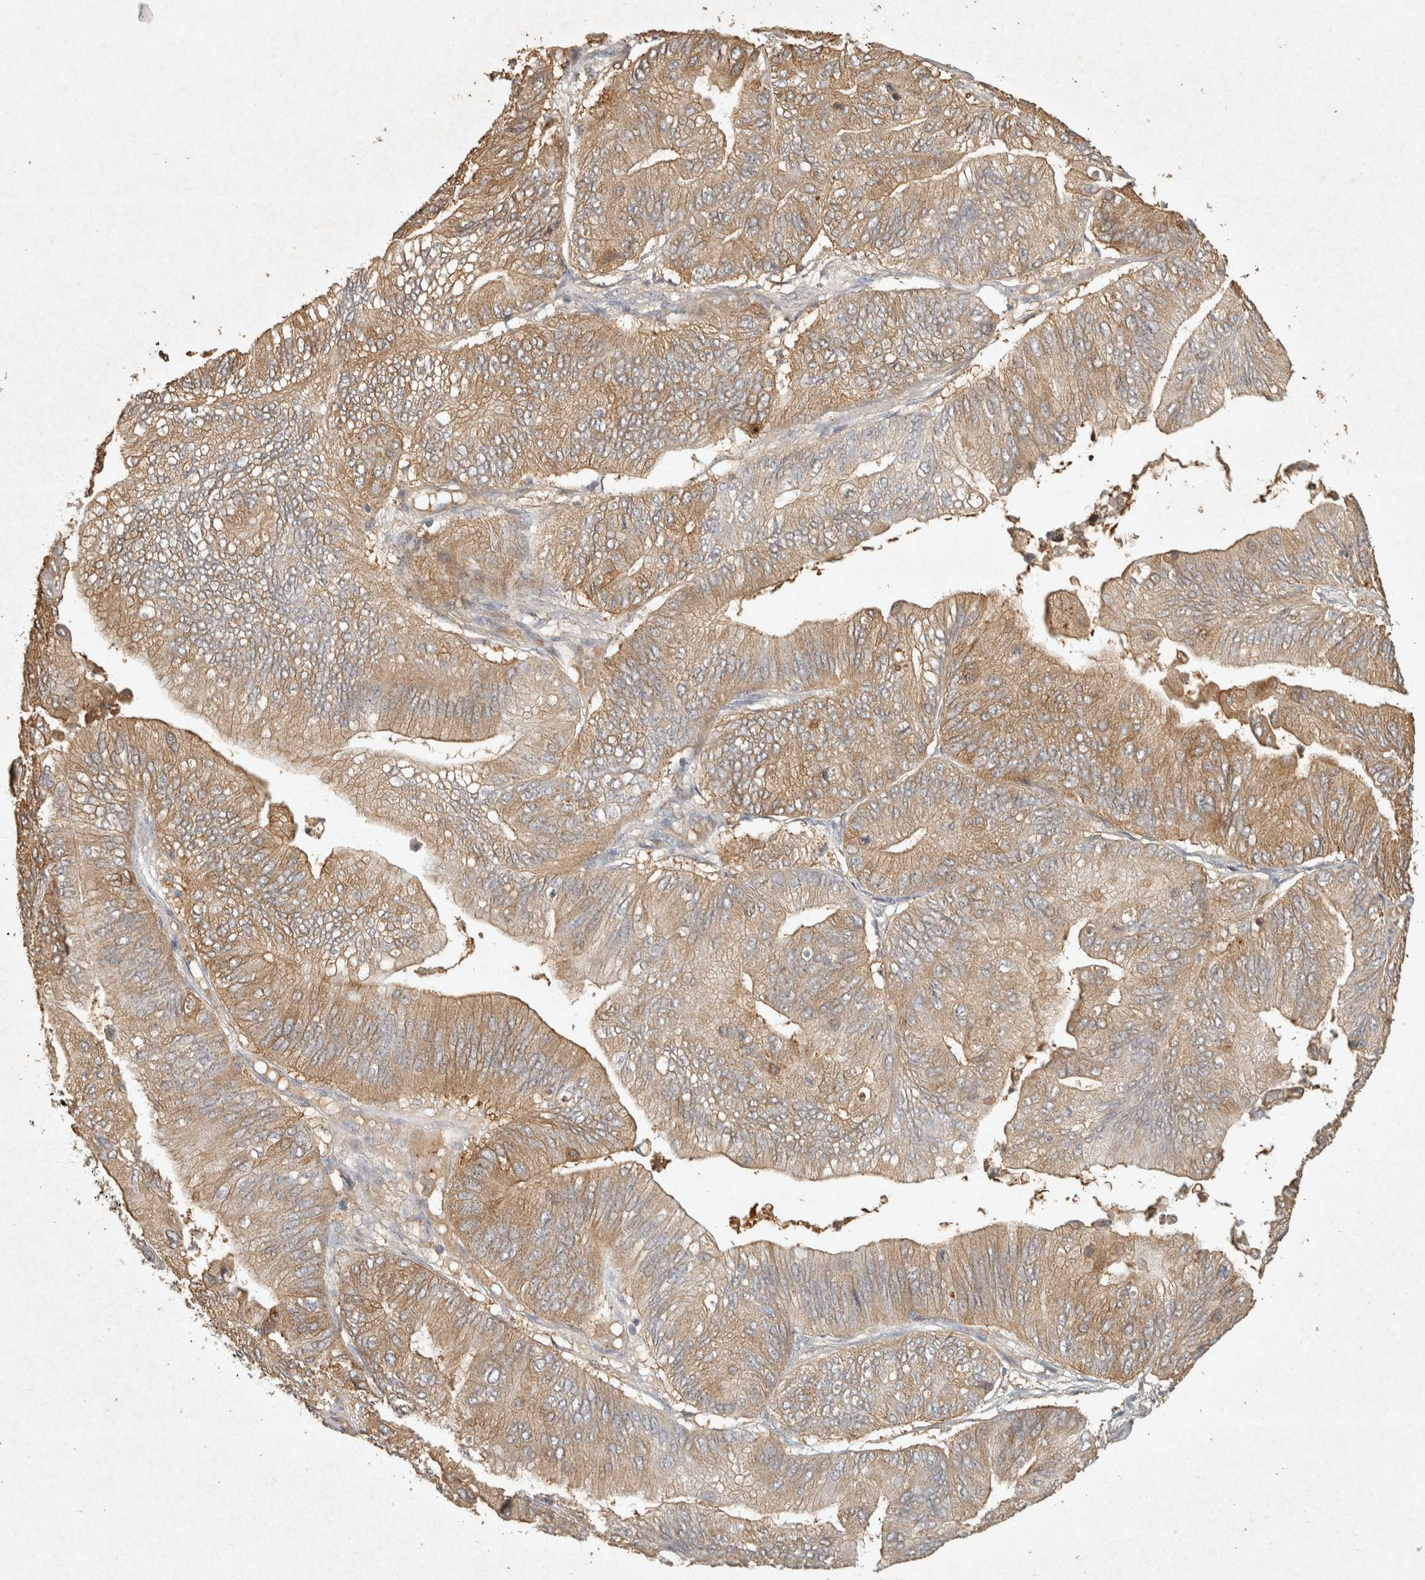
{"staining": {"intensity": "moderate", "quantity": ">75%", "location": "cytoplasmic/membranous"}, "tissue": "ovarian cancer", "cell_type": "Tumor cells", "image_type": "cancer", "snomed": [{"axis": "morphology", "description": "Cystadenocarcinoma, mucinous, NOS"}, {"axis": "topography", "description": "Ovary"}], "caption": "Human ovarian mucinous cystadenocarcinoma stained with a protein marker exhibits moderate staining in tumor cells.", "gene": "OSTN", "patient": {"sex": "female", "age": 61}}